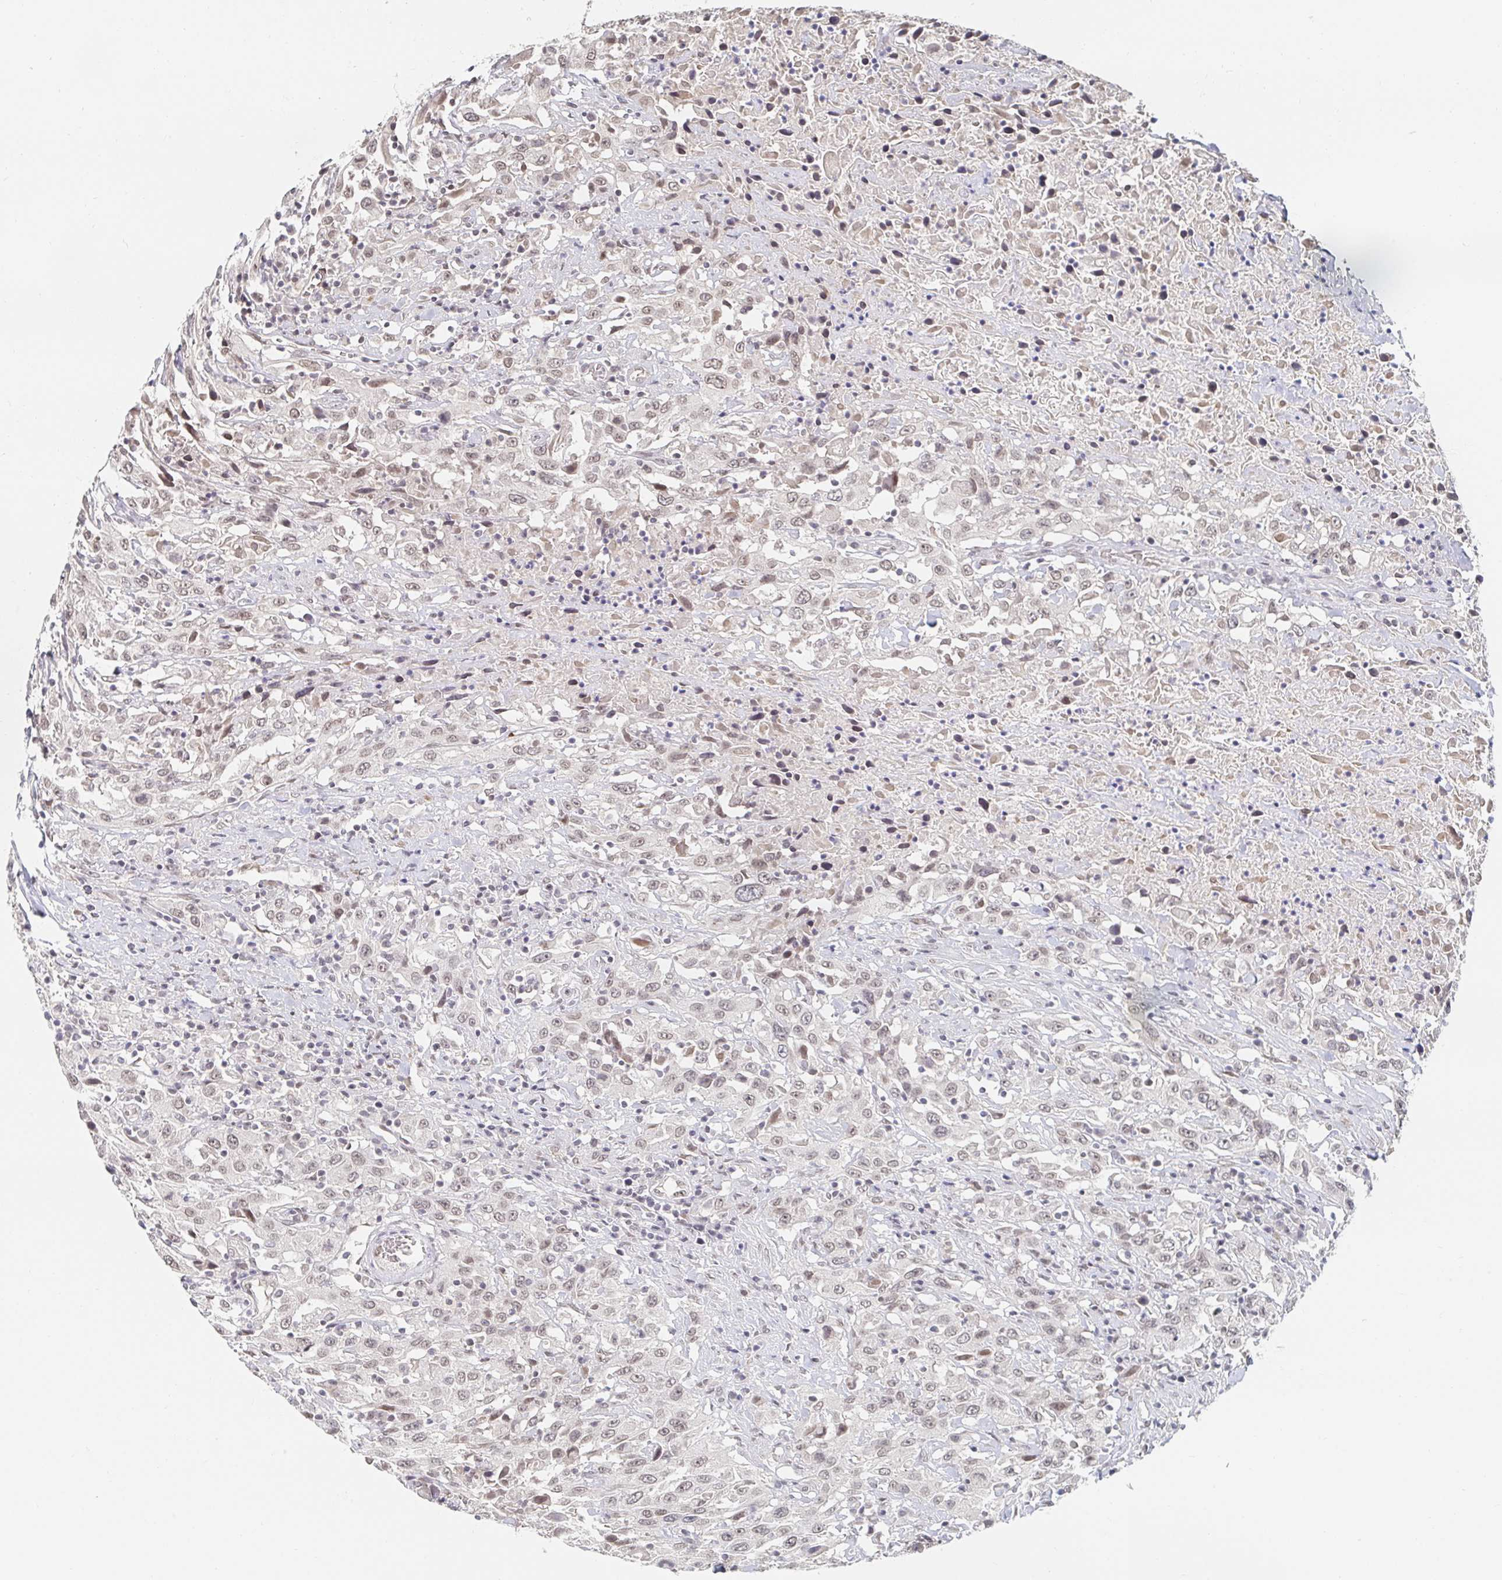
{"staining": {"intensity": "weak", "quantity": "<25%", "location": "nuclear"}, "tissue": "urothelial cancer", "cell_type": "Tumor cells", "image_type": "cancer", "snomed": [{"axis": "morphology", "description": "Urothelial carcinoma, High grade"}, {"axis": "topography", "description": "Urinary bladder"}], "caption": "This micrograph is of urothelial cancer stained with immunohistochemistry to label a protein in brown with the nuclei are counter-stained blue. There is no expression in tumor cells.", "gene": "CHD2", "patient": {"sex": "male", "age": 61}}